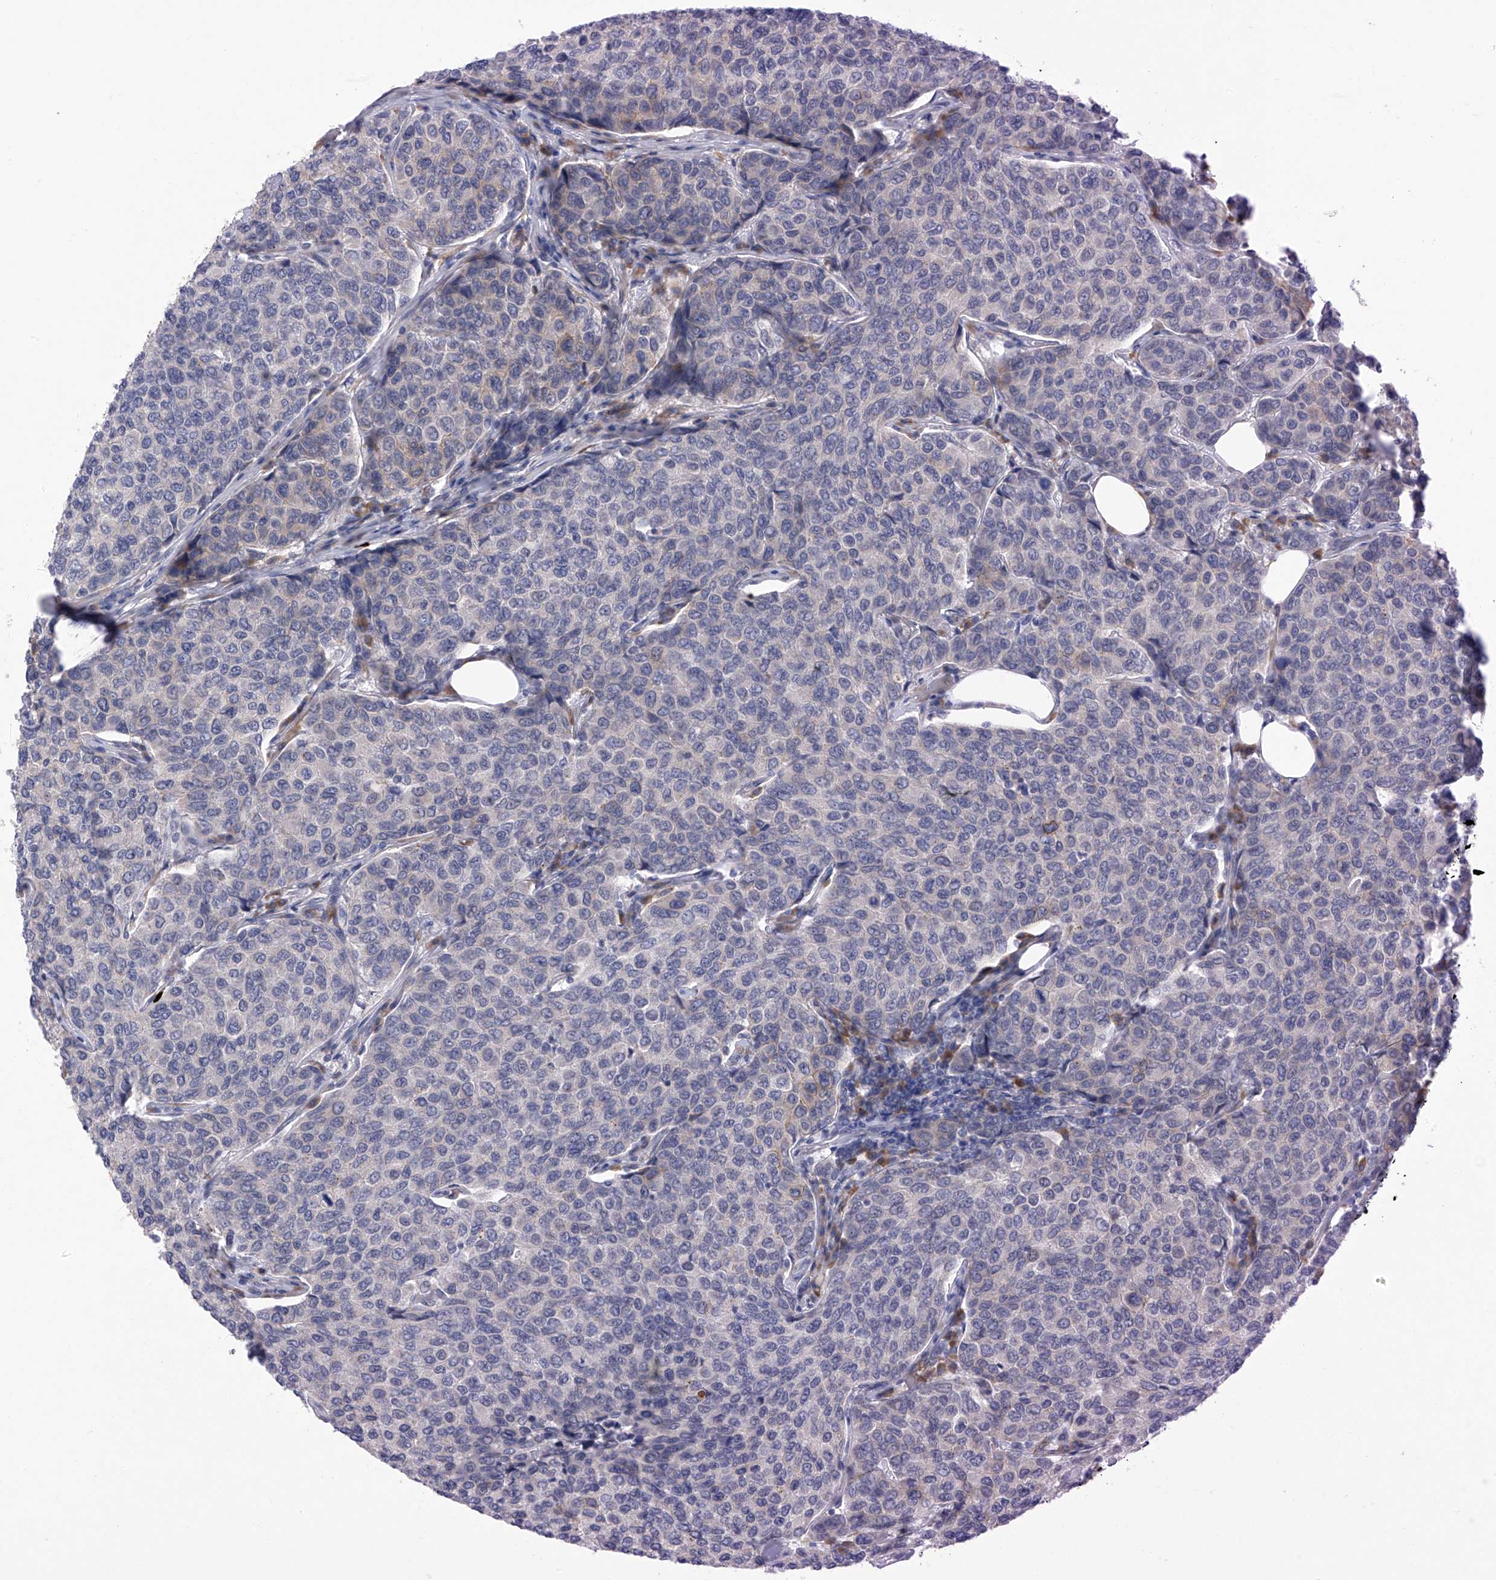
{"staining": {"intensity": "negative", "quantity": "none", "location": "none"}, "tissue": "breast cancer", "cell_type": "Tumor cells", "image_type": "cancer", "snomed": [{"axis": "morphology", "description": "Duct carcinoma"}, {"axis": "topography", "description": "Breast"}], "caption": "Immunohistochemical staining of breast cancer demonstrates no significant staining in tumor cells.", "gene": "SLCO4A1", "patient": {"sex": "female", "age": 55}}